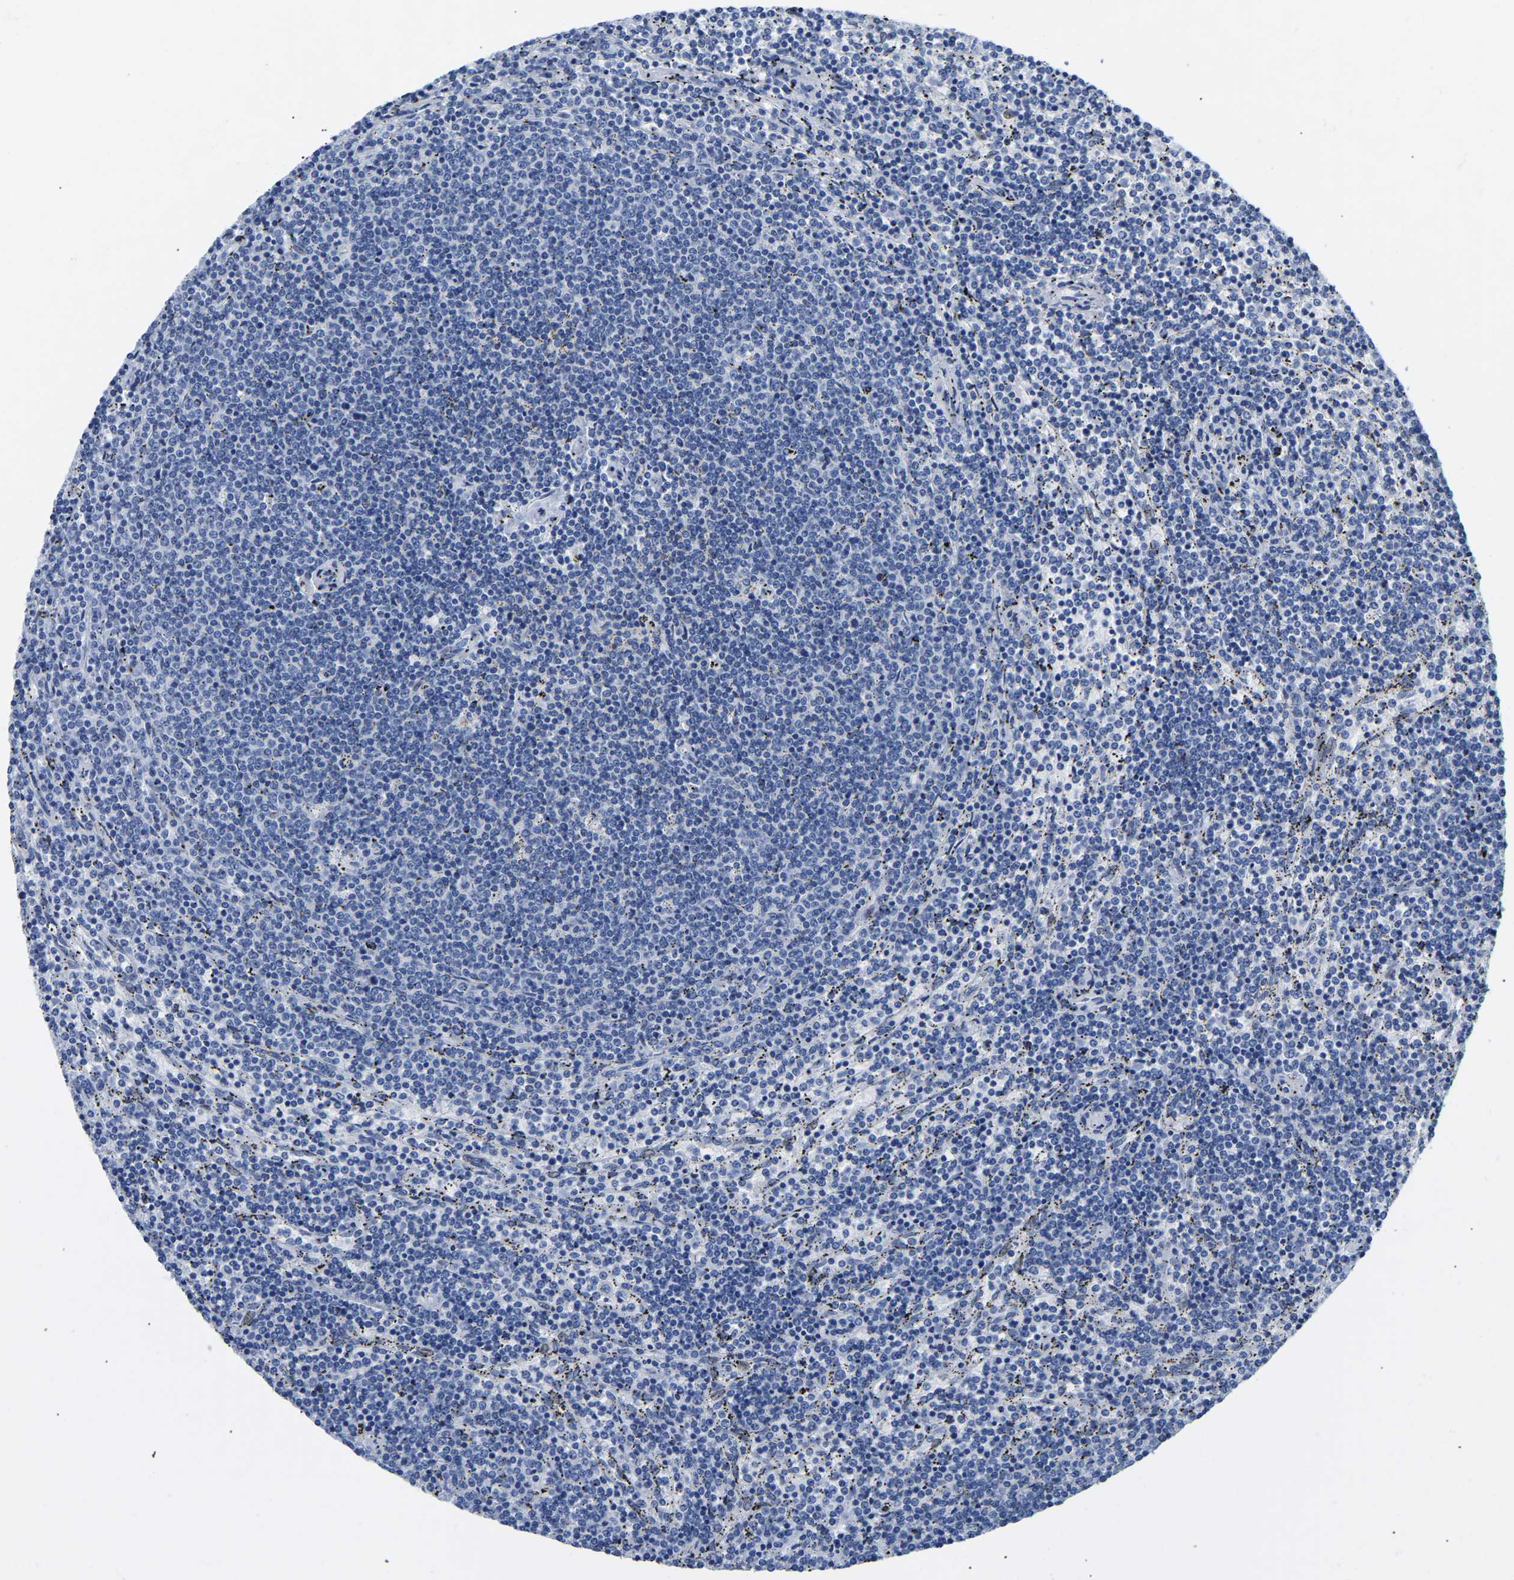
{"staining": {"intensity": "negative", "quantity": "none", "location": "none"}, "tissue": "lymphoma", "cell_type": "Tumor cells", "image_type": "cancer", "snomed": [{"axis": "morphology", "description": "Malignant lymphoma, non-Hodgkin's type, Low grade"}, {"axis": "topography", "description": "Spleen"}], "caption": "This is an immunohistochemistry (IHC) photomicrograph of human lymphoma. There is no positivity in tumor cells.", "gene": "UPK3A", "patient": {"sex": "female", "age": 50}}